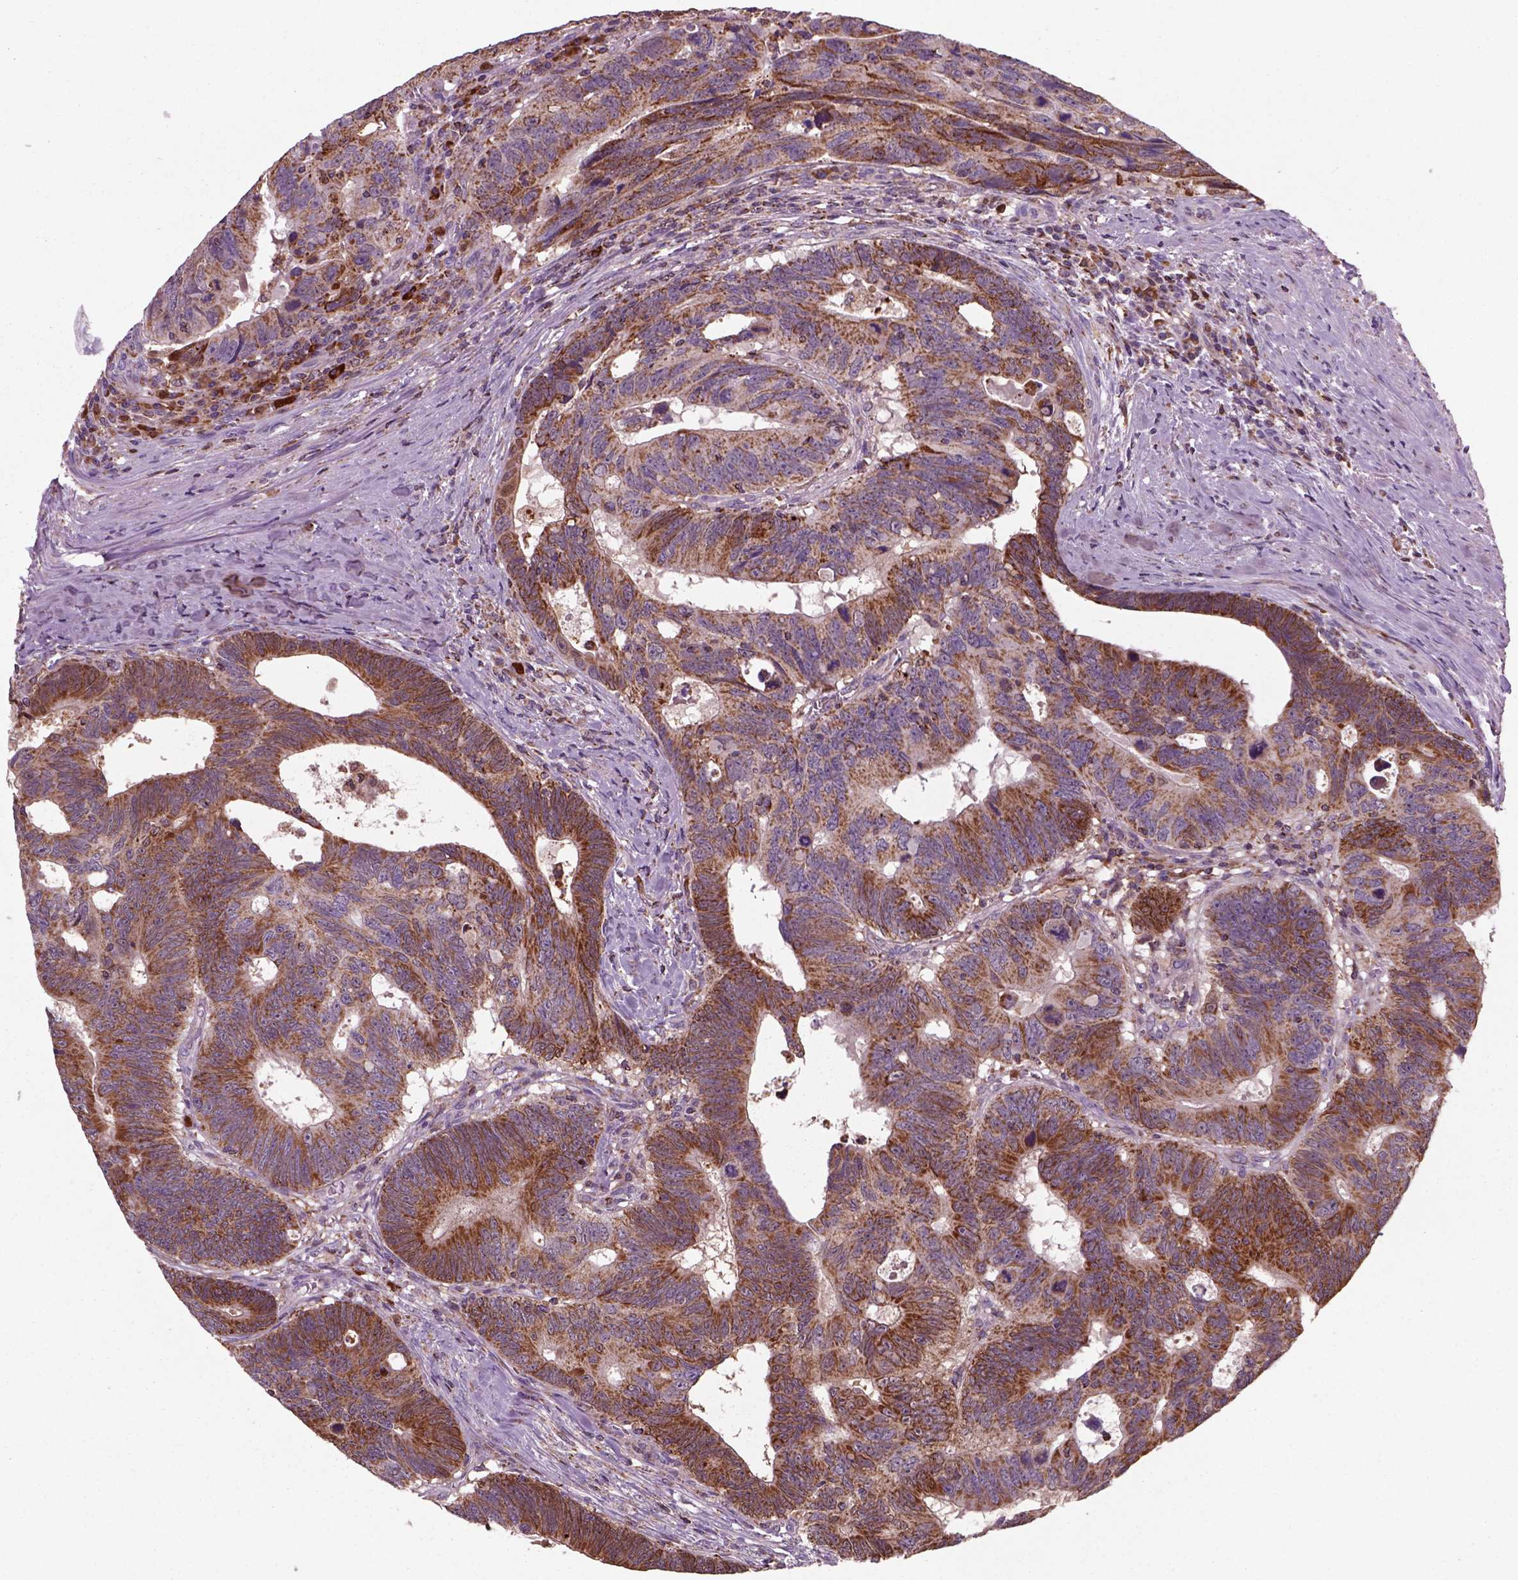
{"staining": {"intensity": "strong", "quantity": ">75%", "location": "cytoplasmic/membranous"}, "tissue": "colorectal cancer", "cell_type": "Tumor cells", "image_type": "cancer", "snomed": [{"axis": "morphology", "description": "Adenocarcinoma, NOS"}, {"axis": "topography", "description": "Colon"}], "caption": "An image of human colorectal cancer (adenocarcinoma) stained for a protein displays strong cytoplasmic/membranous brown staining in tumor cells.", "gene": "NUDT16L1", "patient": {"sex": "female", "age": 77}}